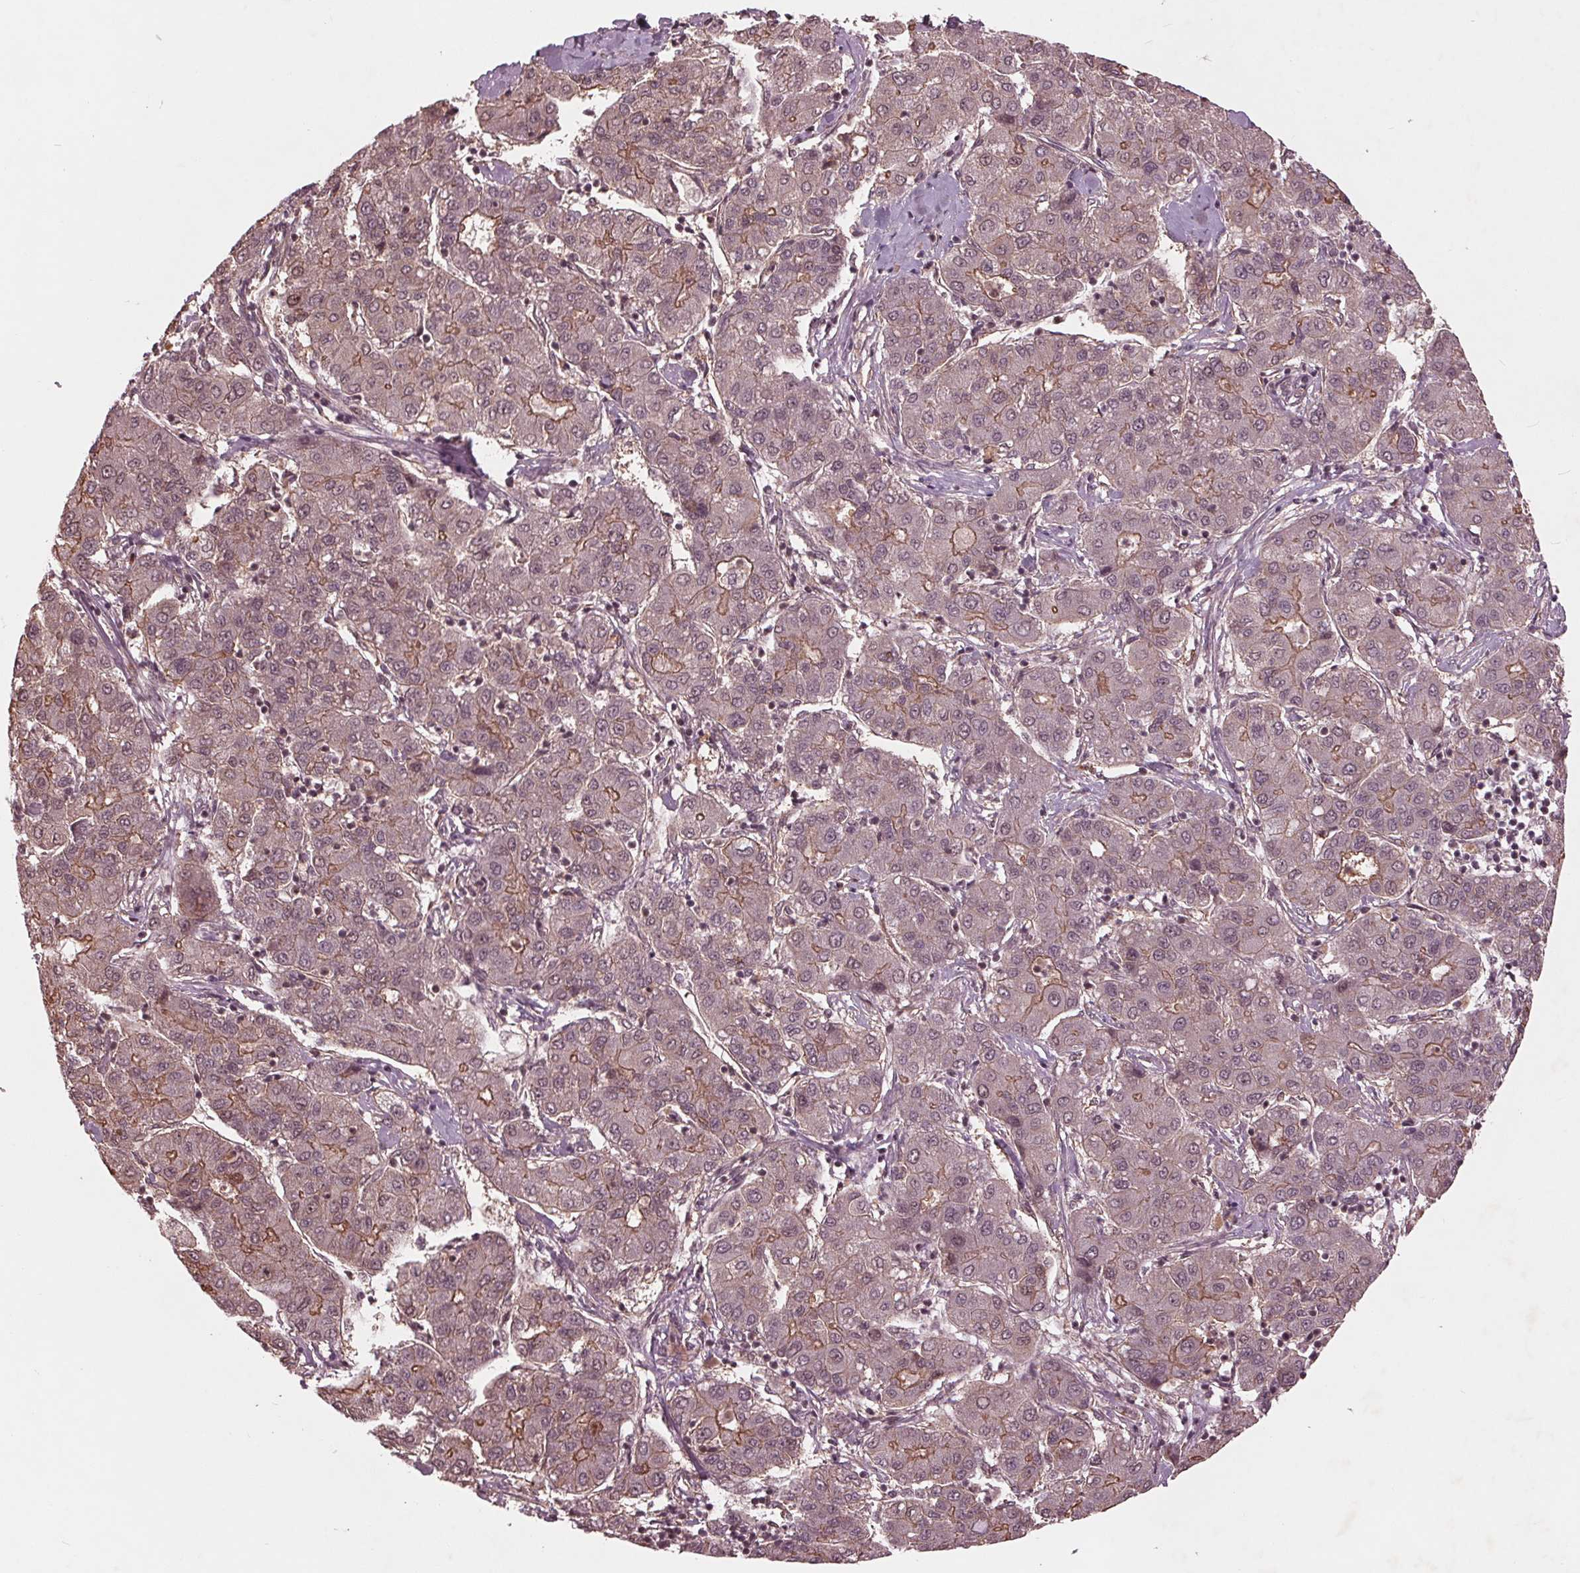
{"staining": {"intensity": "moderate", "quantity": "<25%", "location": "cytoplasmic/membranous"}, "tissue": "liver cancer", "cell_type": "Tumor cells", "image_type": "cancer", "snomed": [{"axis": "morphology", "description": "Carcinoma, Hepatocellular, NOS"}, {"axis": "topography", "description": "Liver"}], "caption": "Protein analysis of liver cancer (hepatocellular carcinoma) tissue displays moderate cytoplasmic/membranous expression in about <25% of tumor cells.", "gene": "BTBD1", "patient": {"sex": "male", "age": 65}}